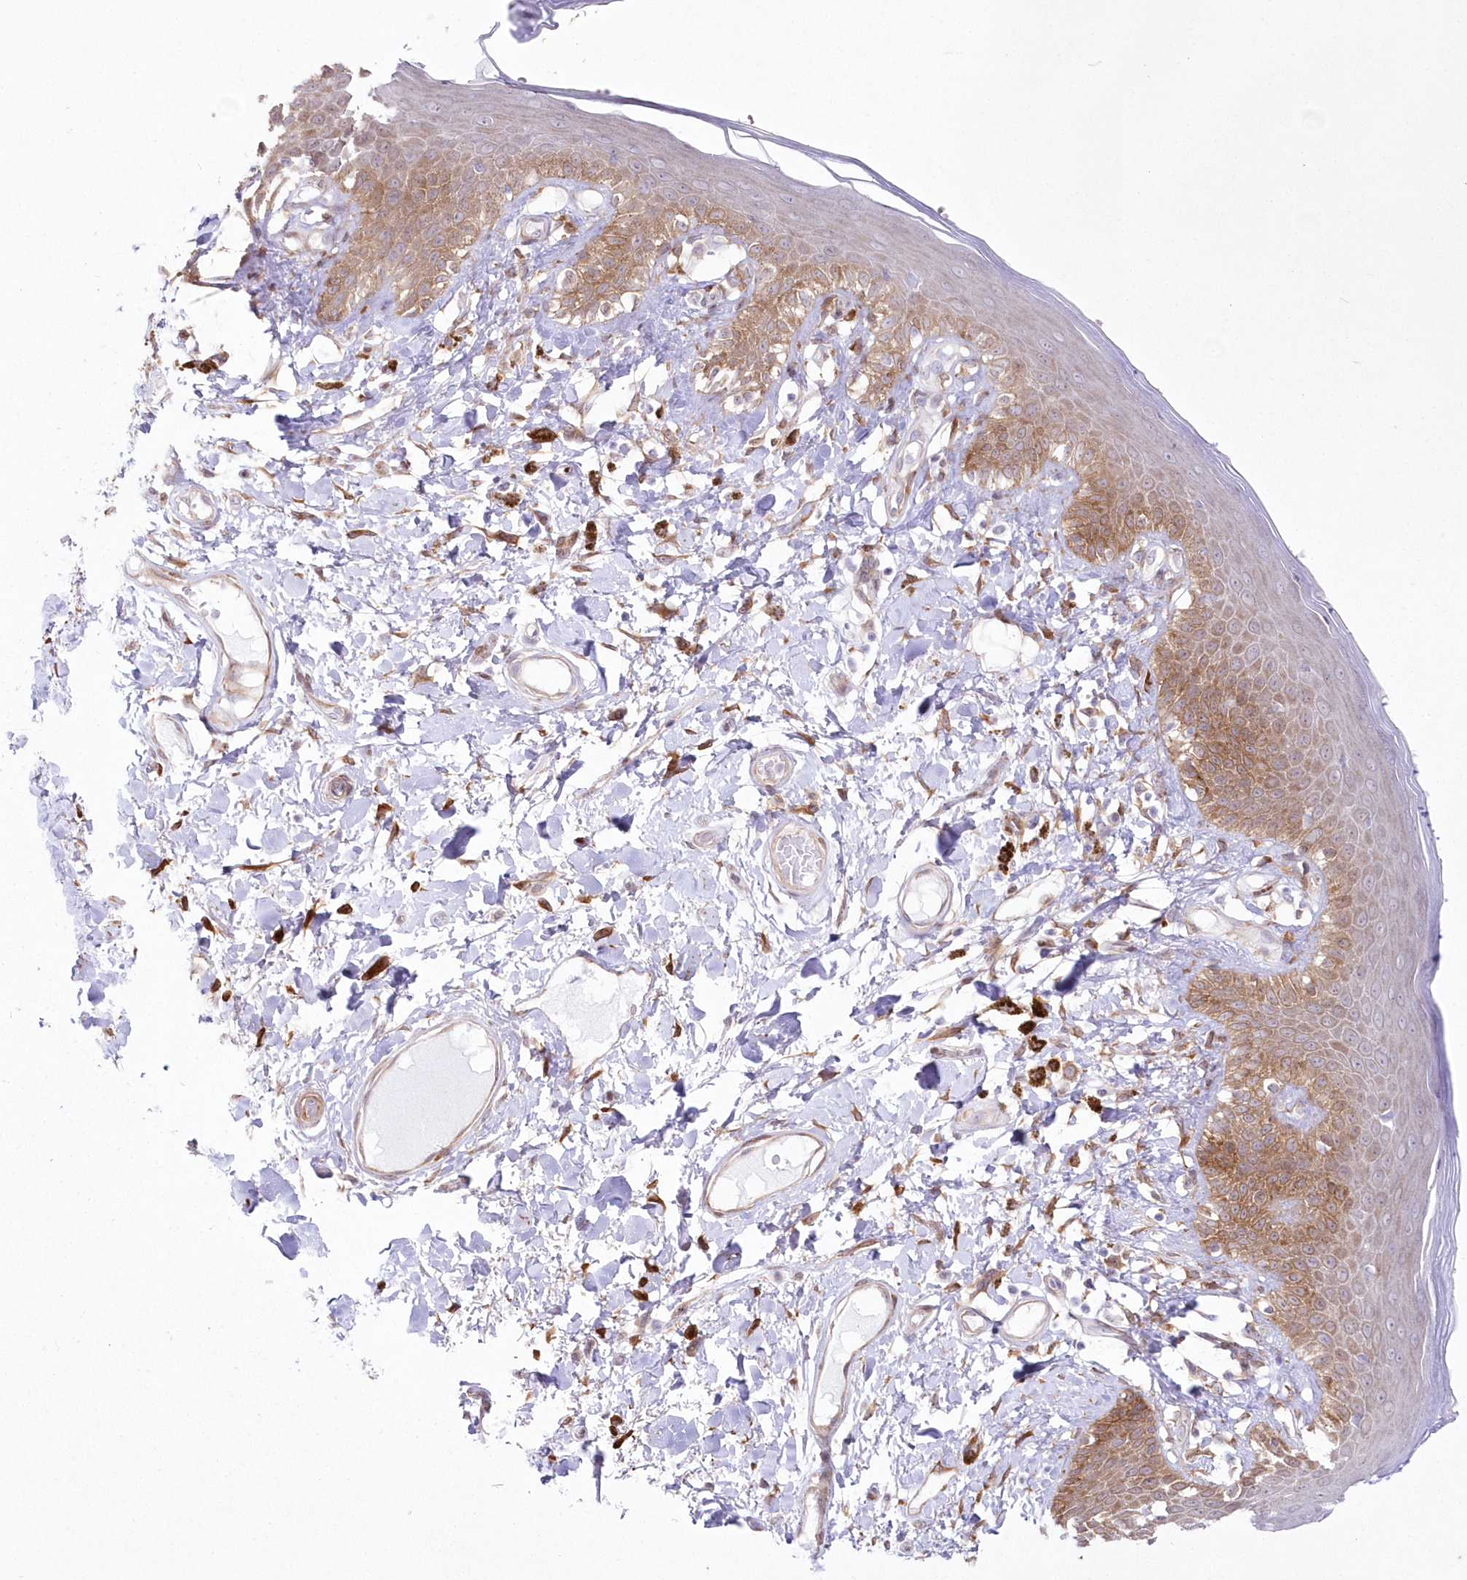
{"staining": {"intensity": "moderate", "quantity": ">75%", "location": "cytoplasmic/membranous"}, "tissue": "skin", "cell_type": "Epidermal cells", "image_type": "normal", "snomed": [{"axis": "morphology", "description": "Normal tissue, NOS"}, {"axis": "topography", "description": "Anal"}], "caption": "A photomicrograph of human skin stained for a protein displays moderate cytoplasmic/membranous brown staining in epidermal cells. (DAB IHC, brown staining for protein, blue staining for nuclei).", "gene": "SH3PXD2B", "patient": {"sex": "female", "age": 78}}